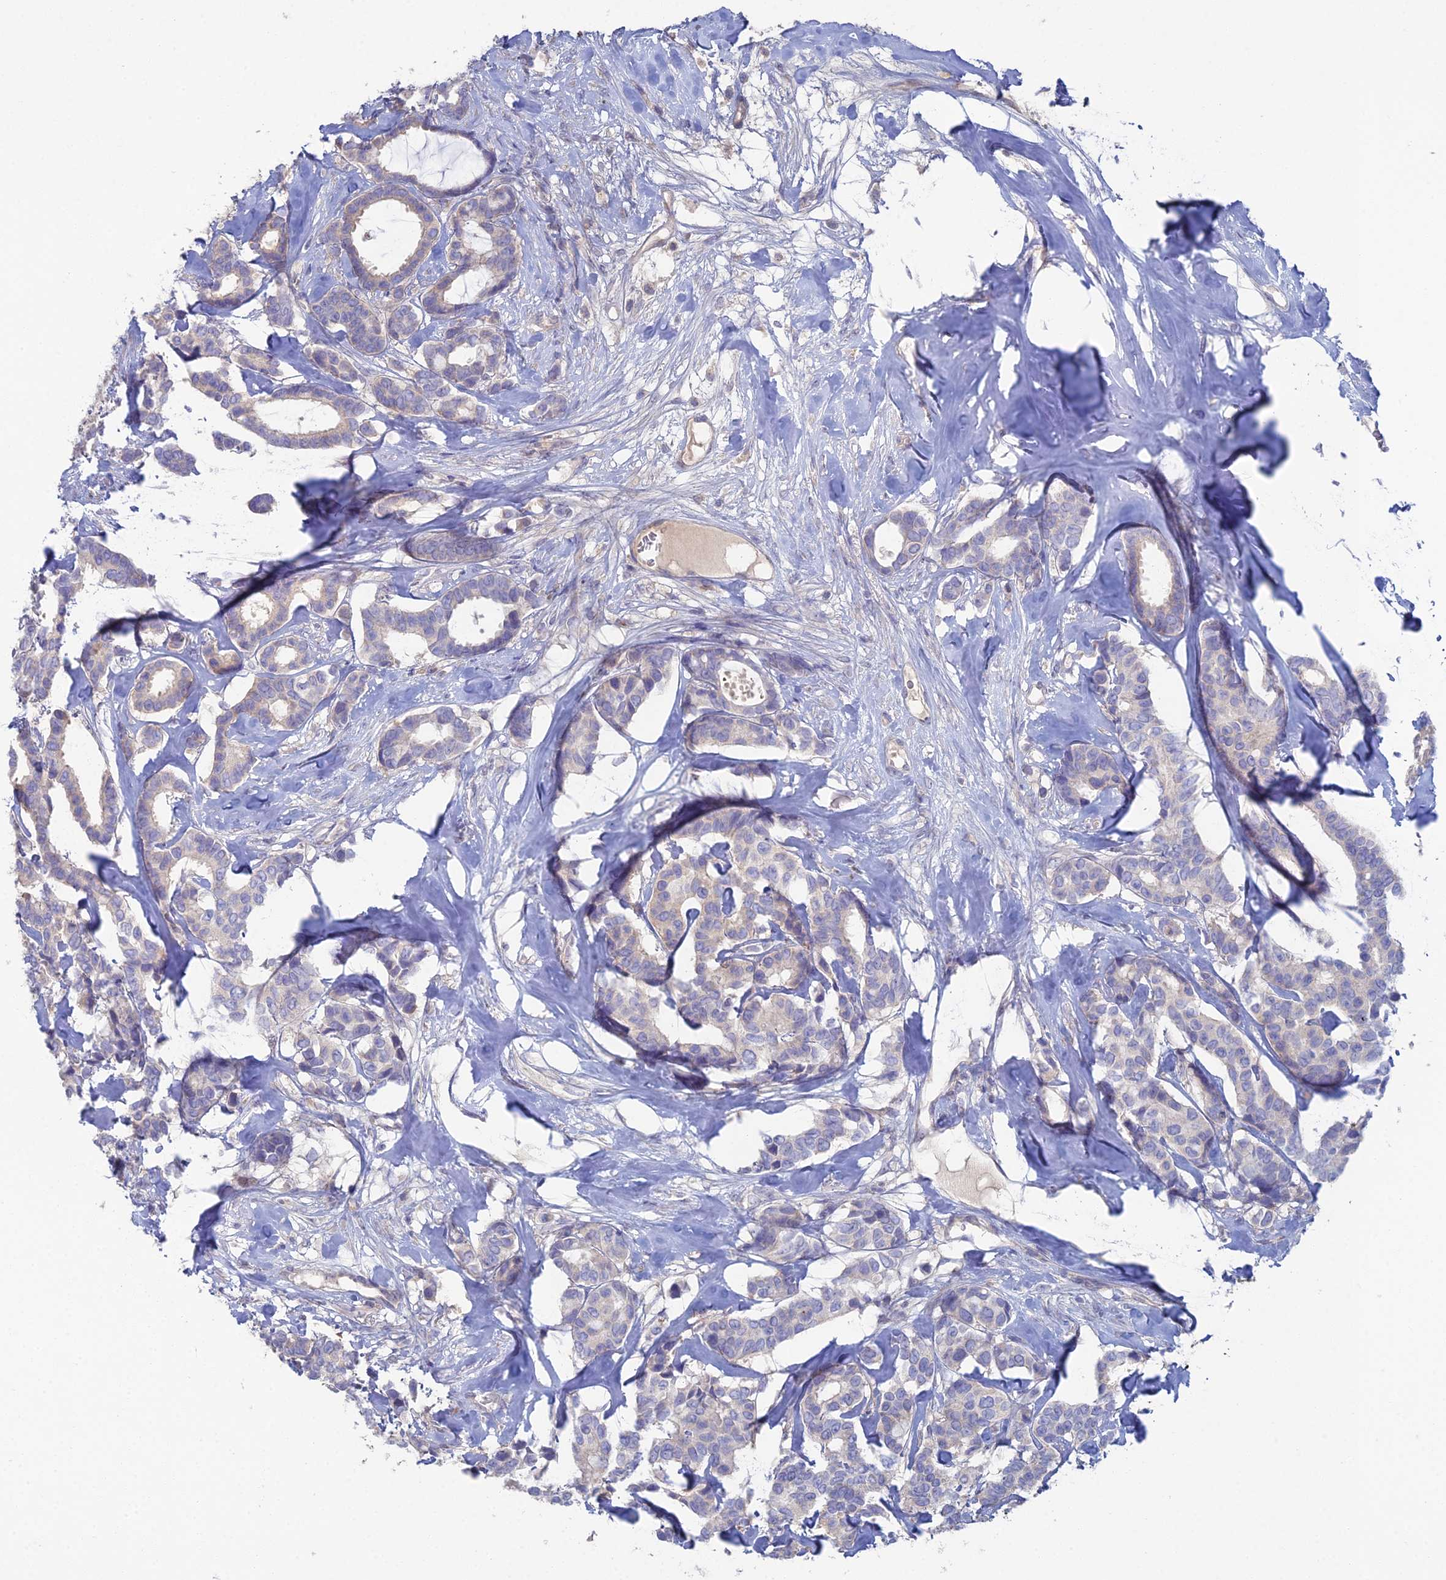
{"staining": {"intensity": "negative", "quantity": "none", "location": "none"}, "tissue": "breast cancer", "cell_type": "Tumor cells", "image_type": "cancer", "snomed": [{"axis": "morphology", "description": "Duct carcinoma"}, {"axis": "topography", "description": "Breast"}], "caption": "The histopathology image shows no significant positivity in tumor cells of breast cancer. Brightfield microscopy of immunohistochemistry (IHC) stained with DAB (3,3'-diaminobenzidine) (brown) and hematoxylin (blue), captured at high magnification.", "gene": "ARL16", "patient": {"sex": "female", "age": 87}}